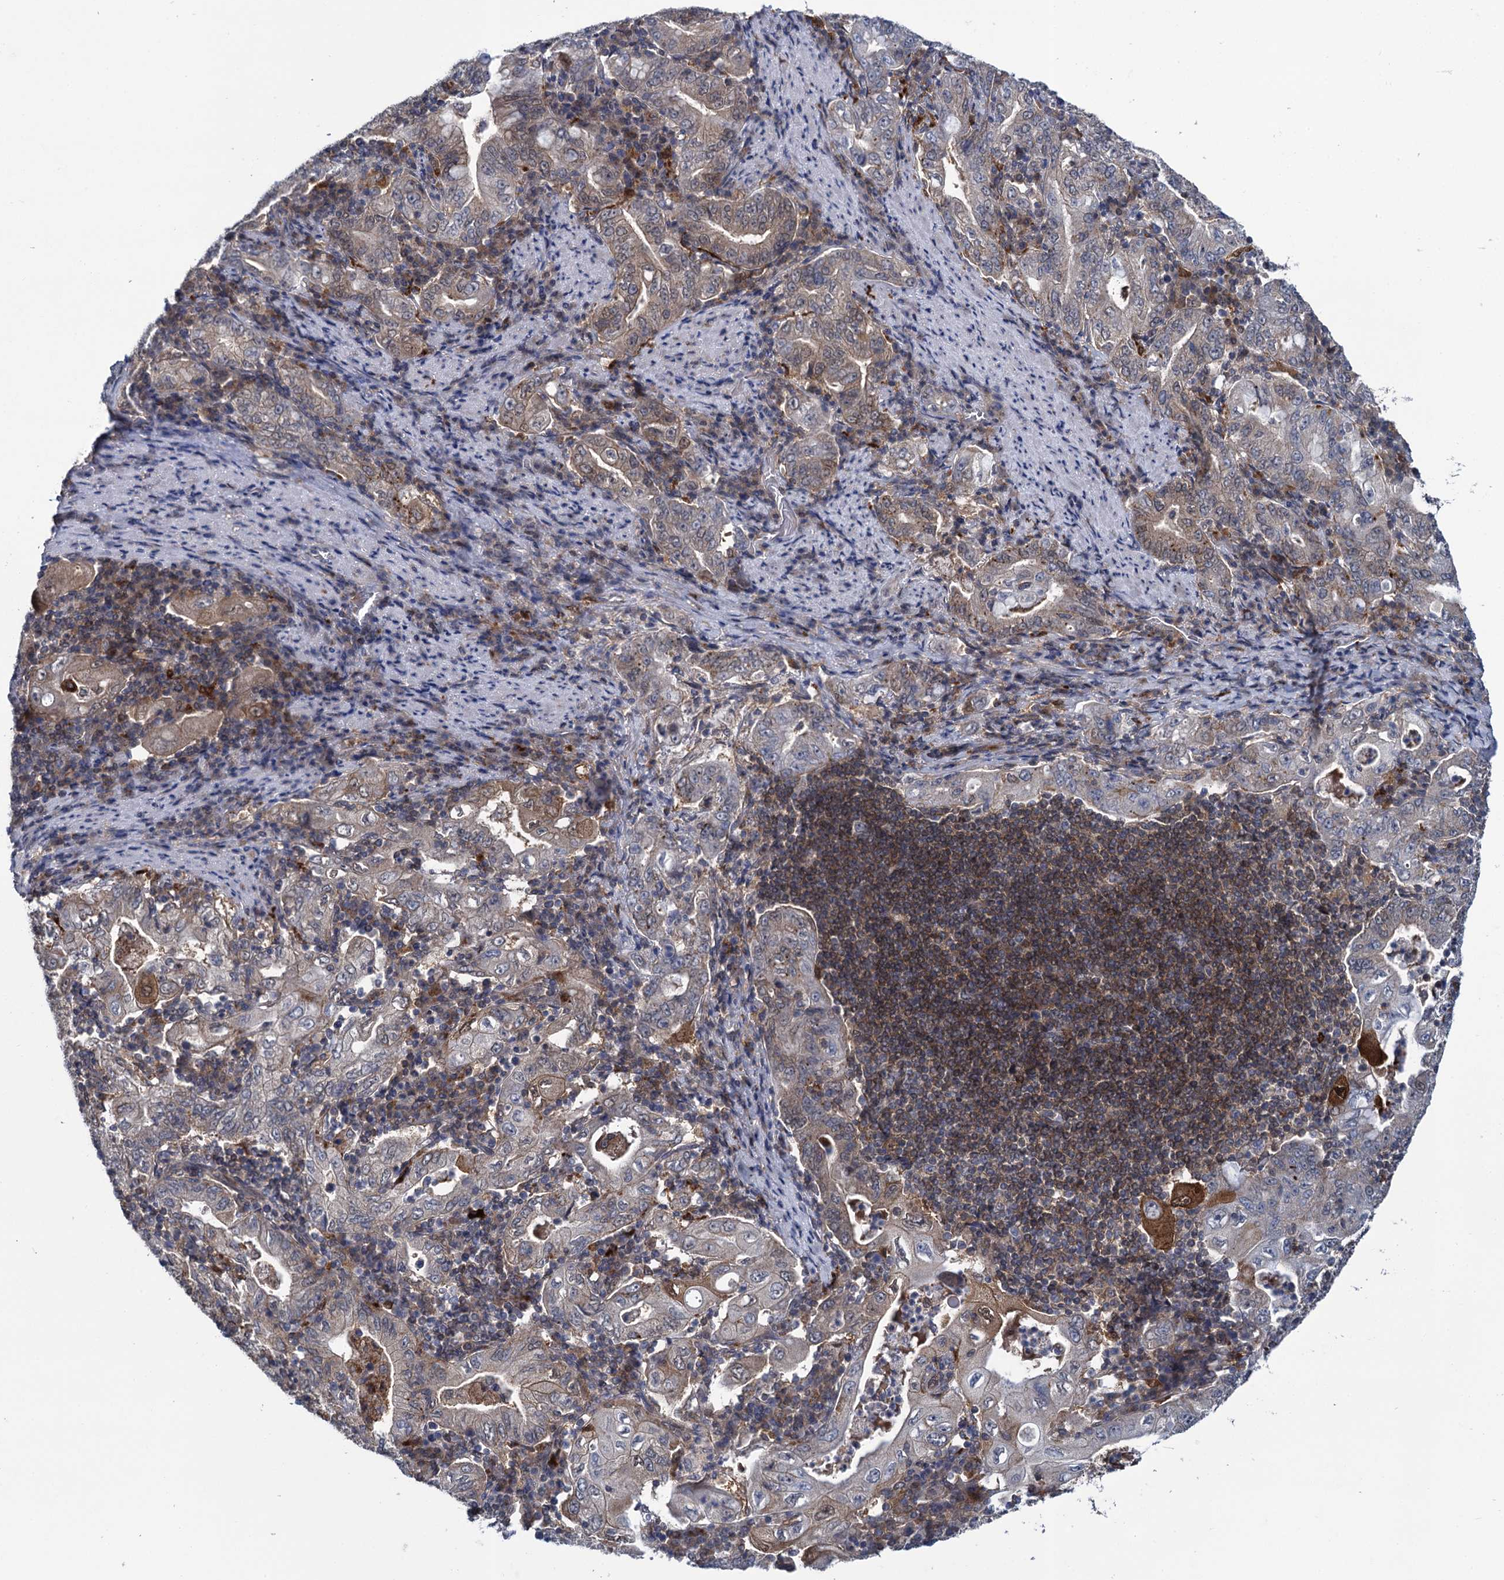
{"staining": {"intensity": "weak", "quantity": "<25%", "location": "cytoplasmic/membranous"}, "tissue": "stomach cancer", "cell_type": "Tumor cells", "image_type": "cancer", "snomed": [{"axis": "morphology", "description": "Normal tissue, NOS"}, {"axis": "morphology", "description": "Adenocarcinoma, NOS"}, {"axis": "topography", "description": "Esophagus"}, {"axis": "topography", "description": "Stomach, upper"}, {"axis": "topography", "description": "Peripheral nerve tissue"}], "caption": "Histopathology image shows no significant protein positivity in tumor cells of adenocarcinoma (stomach).", "gene": "GLO1", "patient": {"sex": "male", "age": 62}}